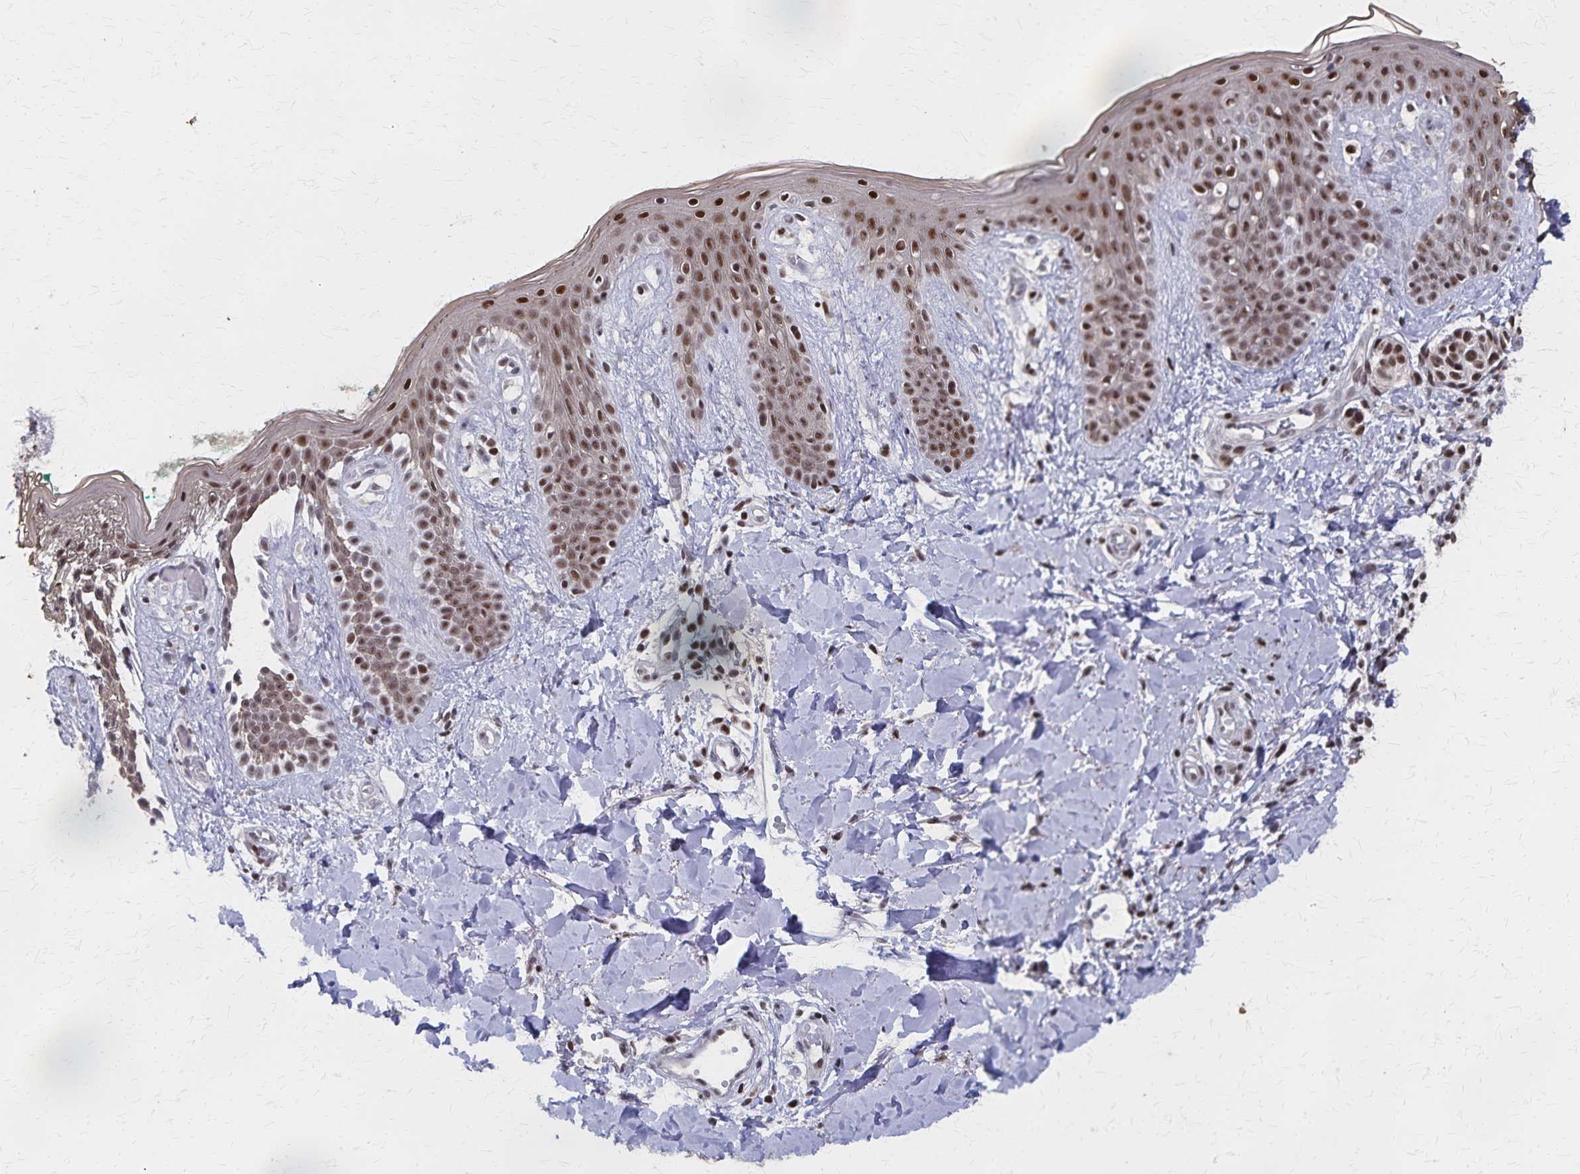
{"staining": {"intensity": "moderate", "quantity": ">75%", "location": "nuclear"}, "tissue": "skin", "cell_type": "Fibroblasts", "image_type": "normal", "snomed": [{"axis": "morphology", "description": "Normal tissue, NOS"}, {"axis": "topography", "description": "Skin"}], "caption": "An immunohistochemistry (IHC) micrograph of unremarkable tissue is shown. Protein staining in brown labels moderate nuclear positivity in skin within fibroblasts.", "gene": "GTF2B", "patient": {"sex": "male", "age": 16}}